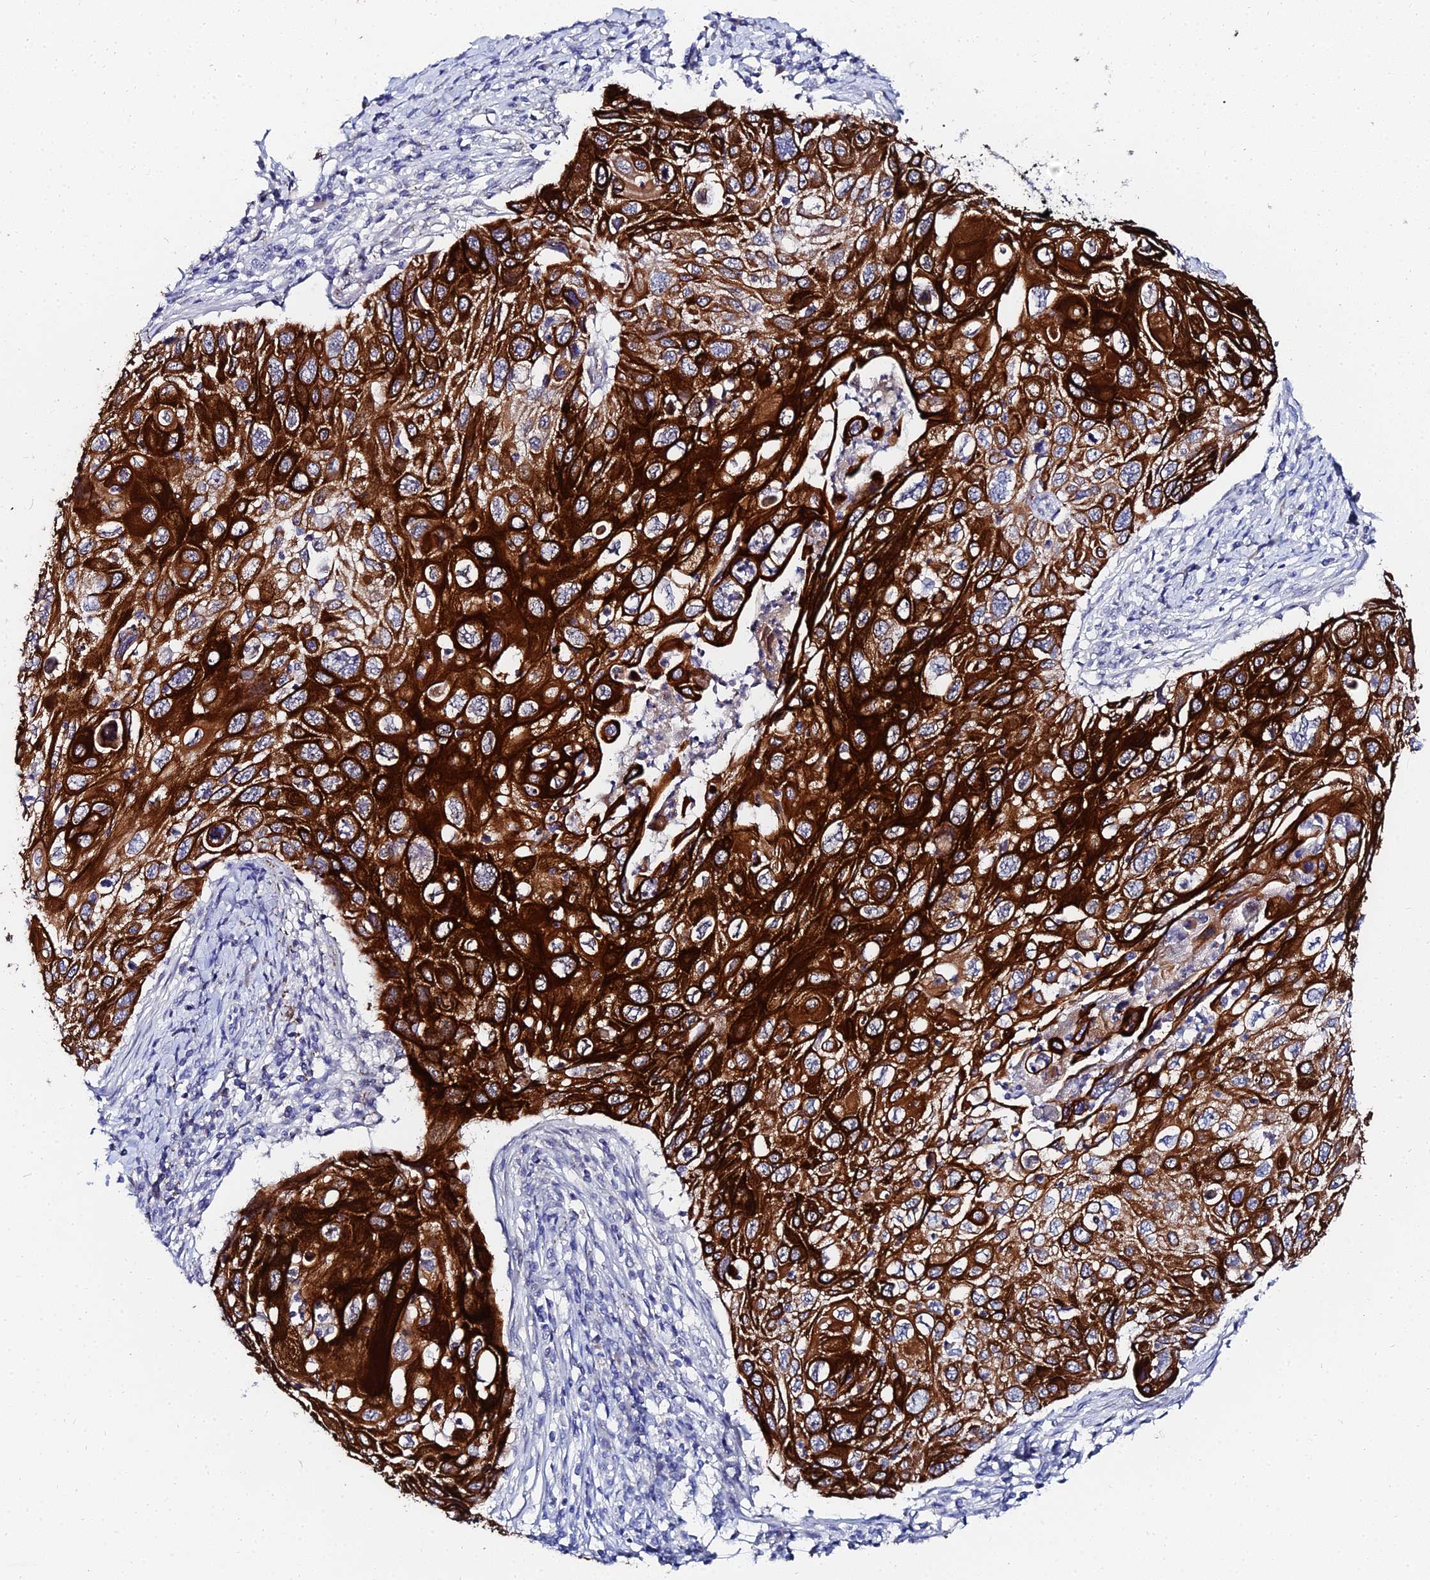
{"staining": {"intensity": "strong", "quantity": "25%-75%", "location": "cytoplasmic/membranous"}, "tissue": "cervical cancer", "cell_type": "Tumor cells", "image_type": "cancer", "snomed": [{"axis": "morphology", "description": "Squamous cell carcinoma, NOS"}, {"axis": "topography", "description": "Cervix"}], "caption": "Cervical cancer stained with a brown dye reveals strong cytoplasmic/membranous positive positivity in about 25%-75% of tumor cells.", "gene": "KRT17", "patient": {"sex": "female", "age": 70}}